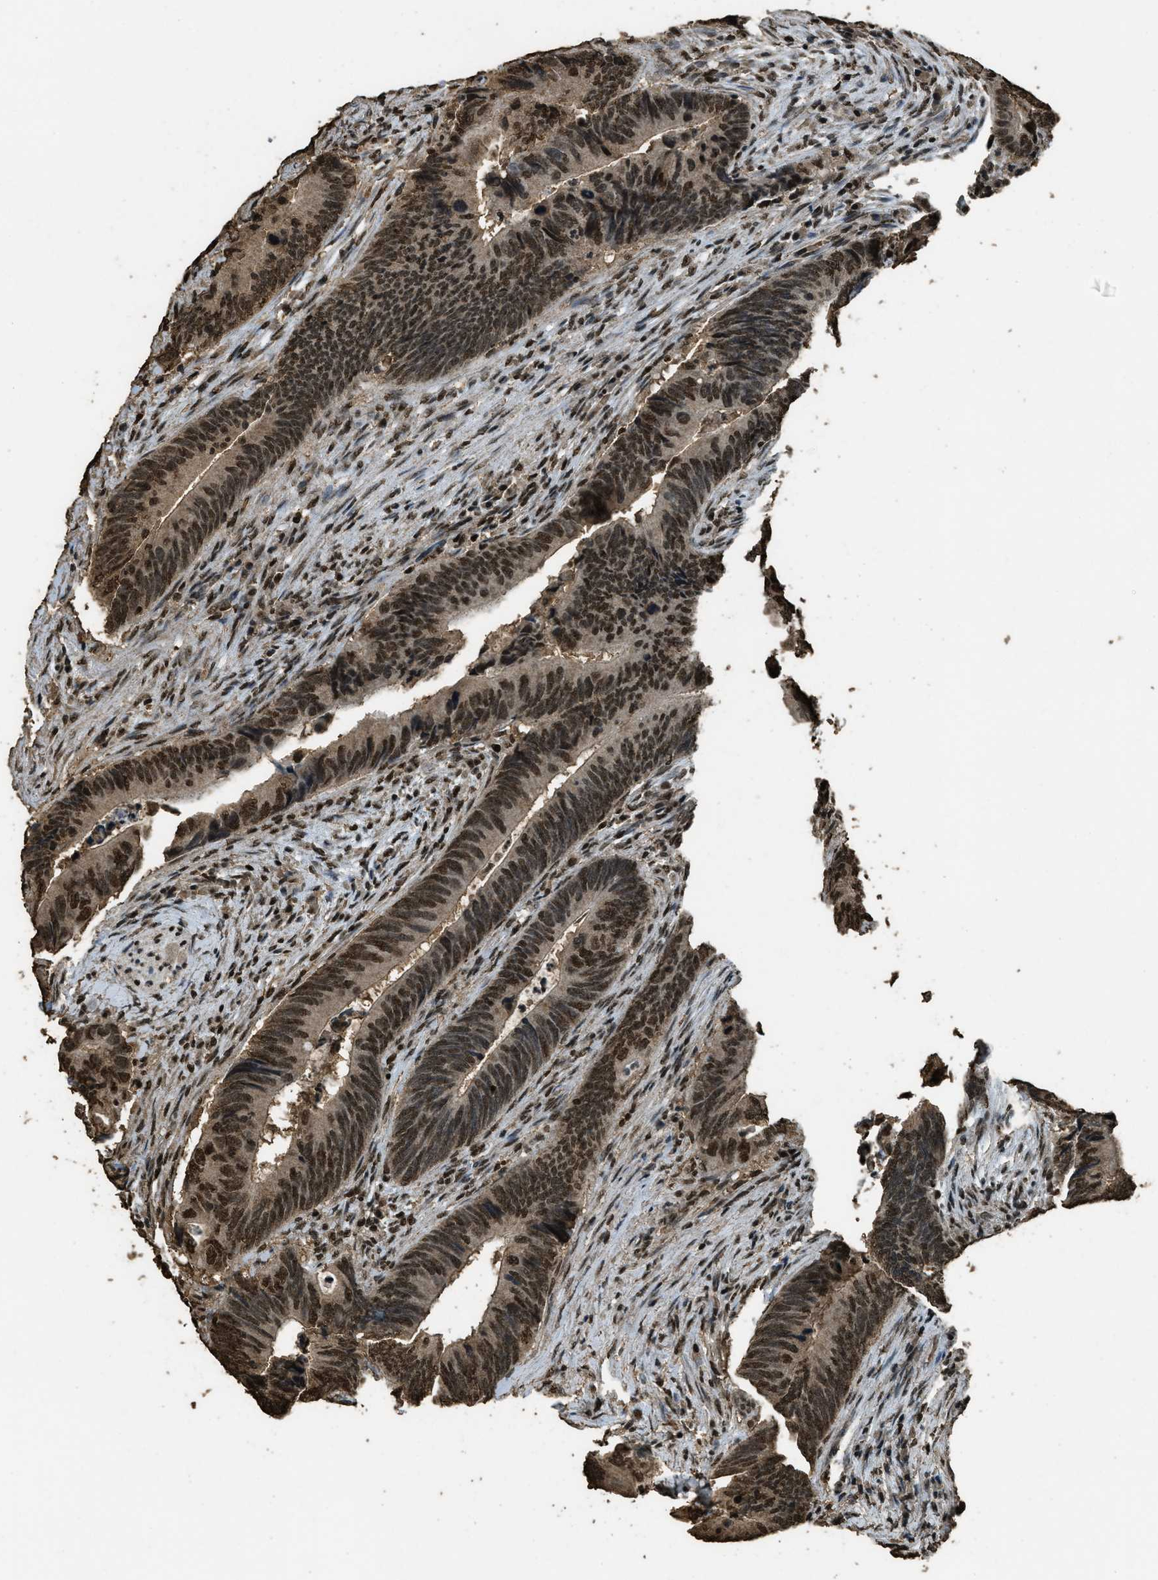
{"staining": {"intensity": "strong", "quantity": ">75%", "location": "nuclear"}, "tissue": "colorectal cancer", "cell_type": "Tumor cells", "image_type": "cancer", "snomed": [{"axis": "morphology", "description": "Normal tissue, NOS"}, {"axis": "morphology", "description": "Adenocarcinoma, NOS"}, {"axis": "topography", "description": "Colon"}], "caption": "The immunohistochemical stain shows strong nuclear expression in tumor cells of colorectal cancer tissue.", "gene": "MYB", "patient": {"sex": "male", "age": 56}}